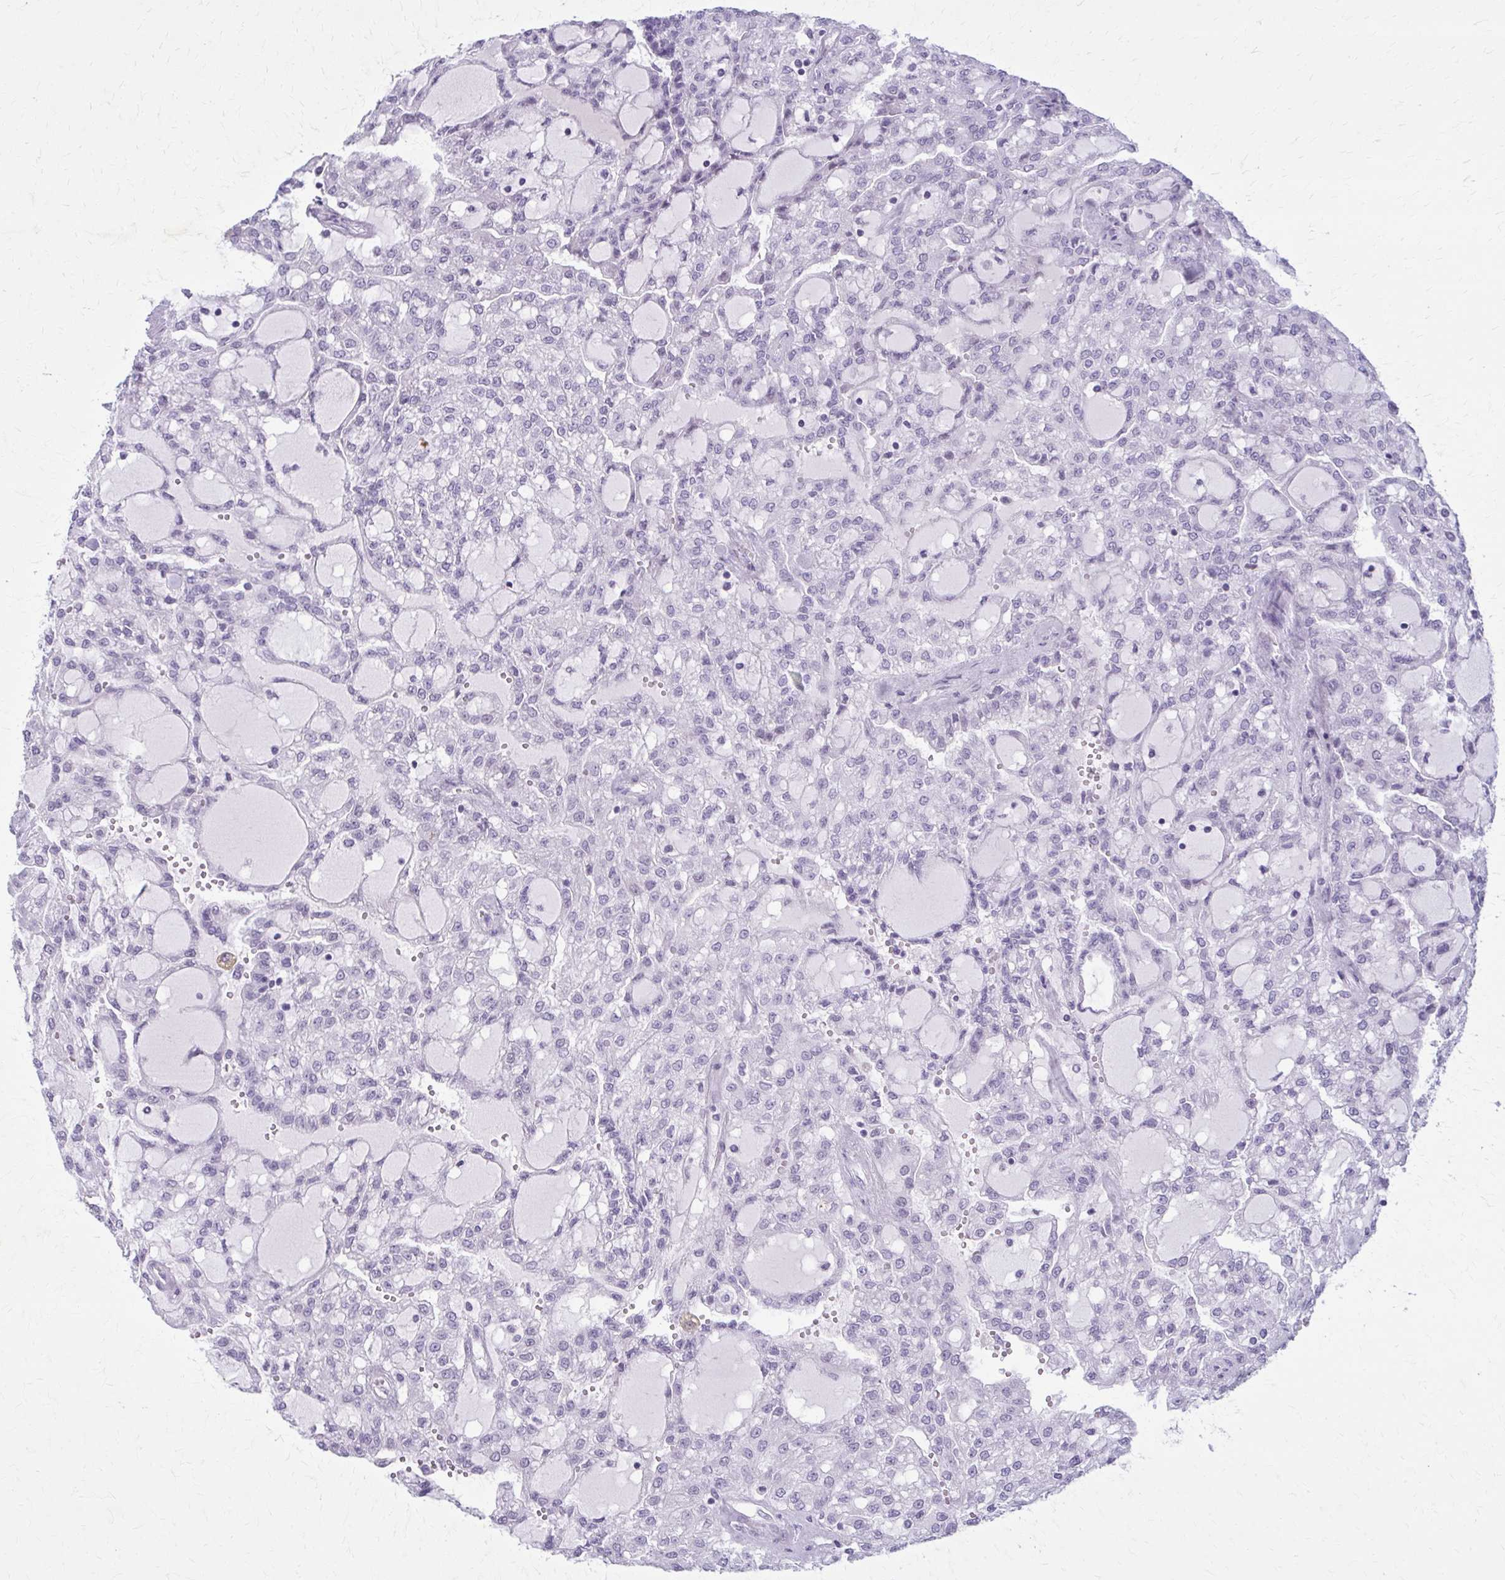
{"staining": {"intensity": "negative", "quantity": "none", "location": "none"}, "tissue": "renal cancer", "cell_type": "Tumor cells", "image_type": "cancer", "snomed": [{"axis": "morphology", "description": "Adenocarcinoma, NOS"}, {"axis": "topography", "description": "Kidney"}], "caption": "There is no significant expression in tumor cells of renal cancer.", "gene": "CARD9", "patient": {"sex": "male", "age": 63}}